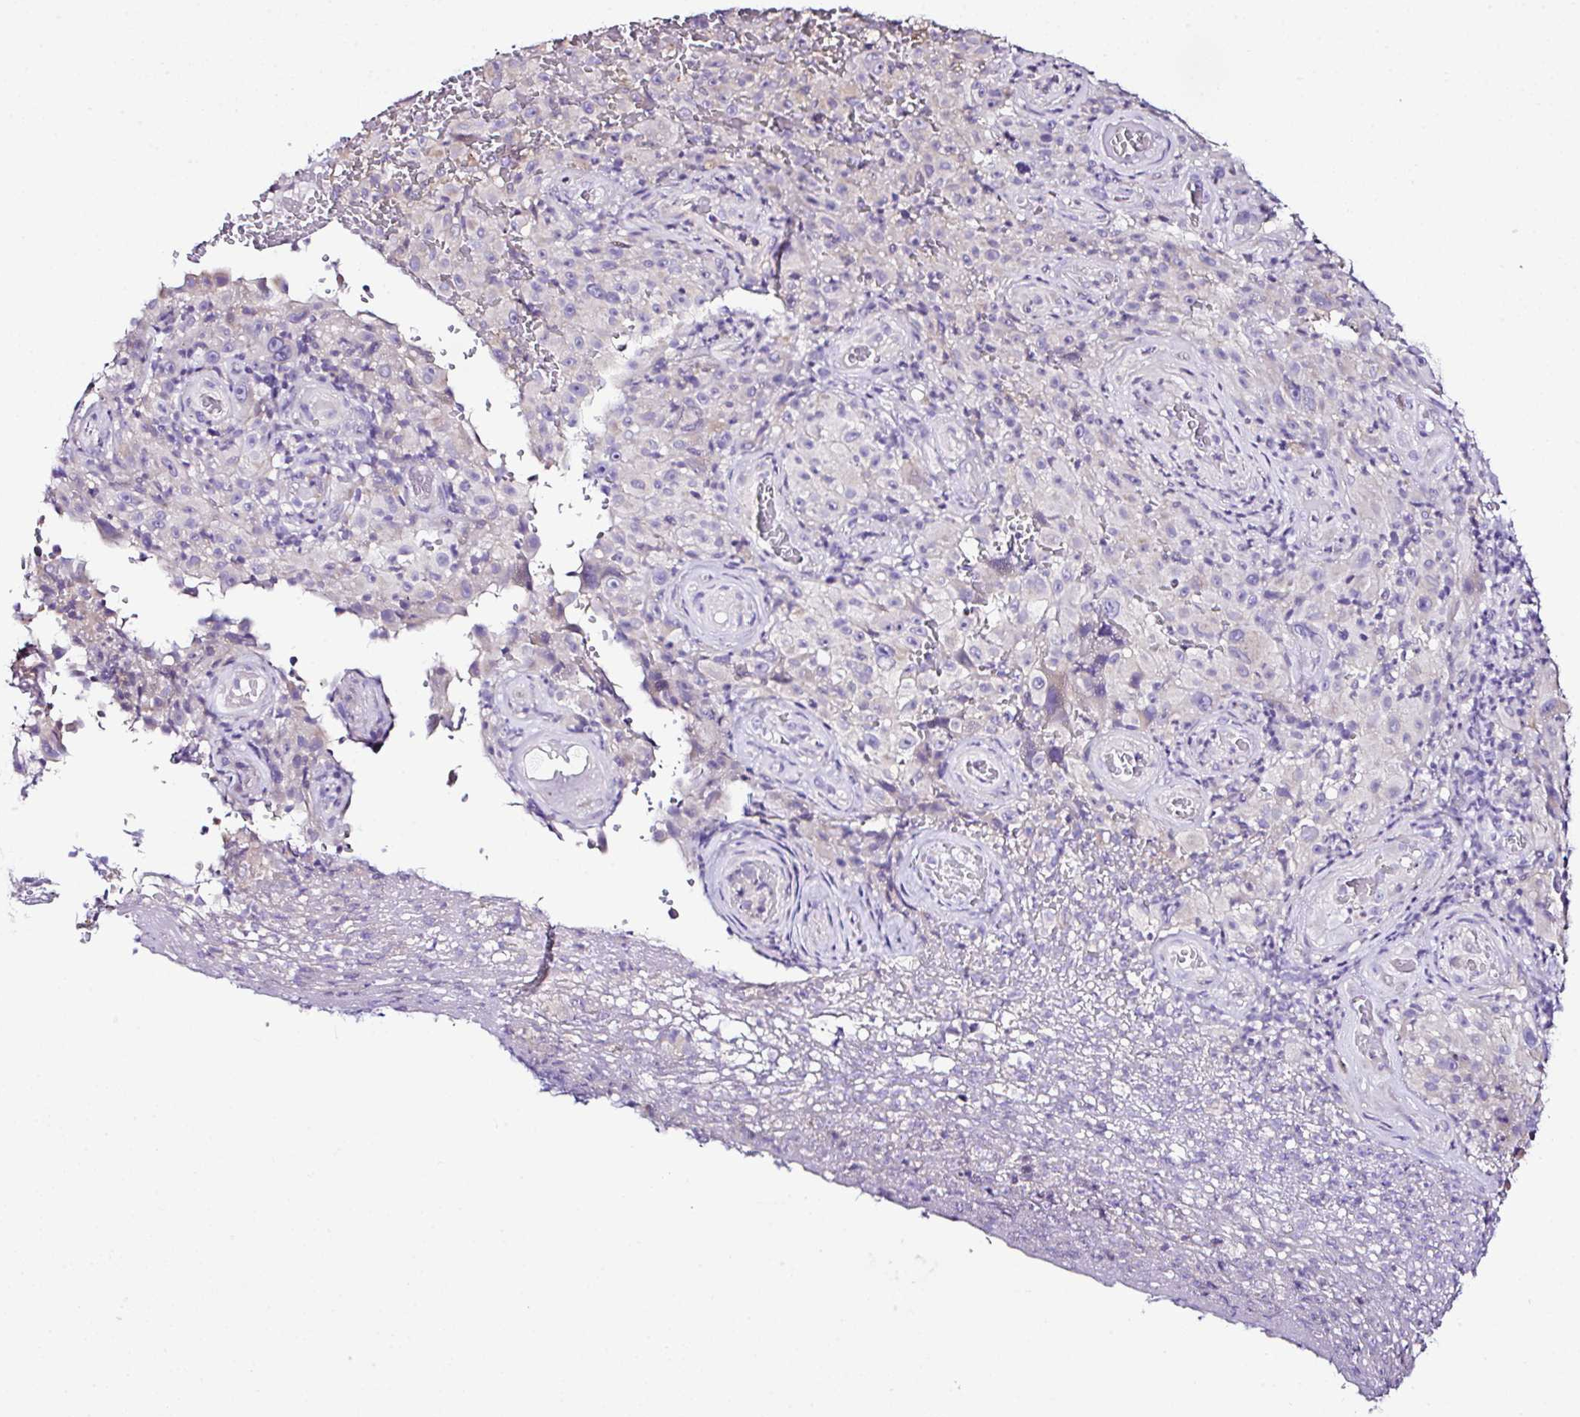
{"staining": {"intensity": "negative", "quantity": "none", "location": "none"}, "tissue": "melanoma", "cell_type": "Tumor cells", "image_type": "cancer", "snomed": [{"axis": "morphology", "description": "Malignant melanoma, NOS"}, {"axis": "topography", "description": "Skin"}], "caption": "Immunohistochemical staining of human melanoma shows no significant positivity in tumor cells.", "gene": "OR4P4", "patient": {"sex": "female", "age": 82}}